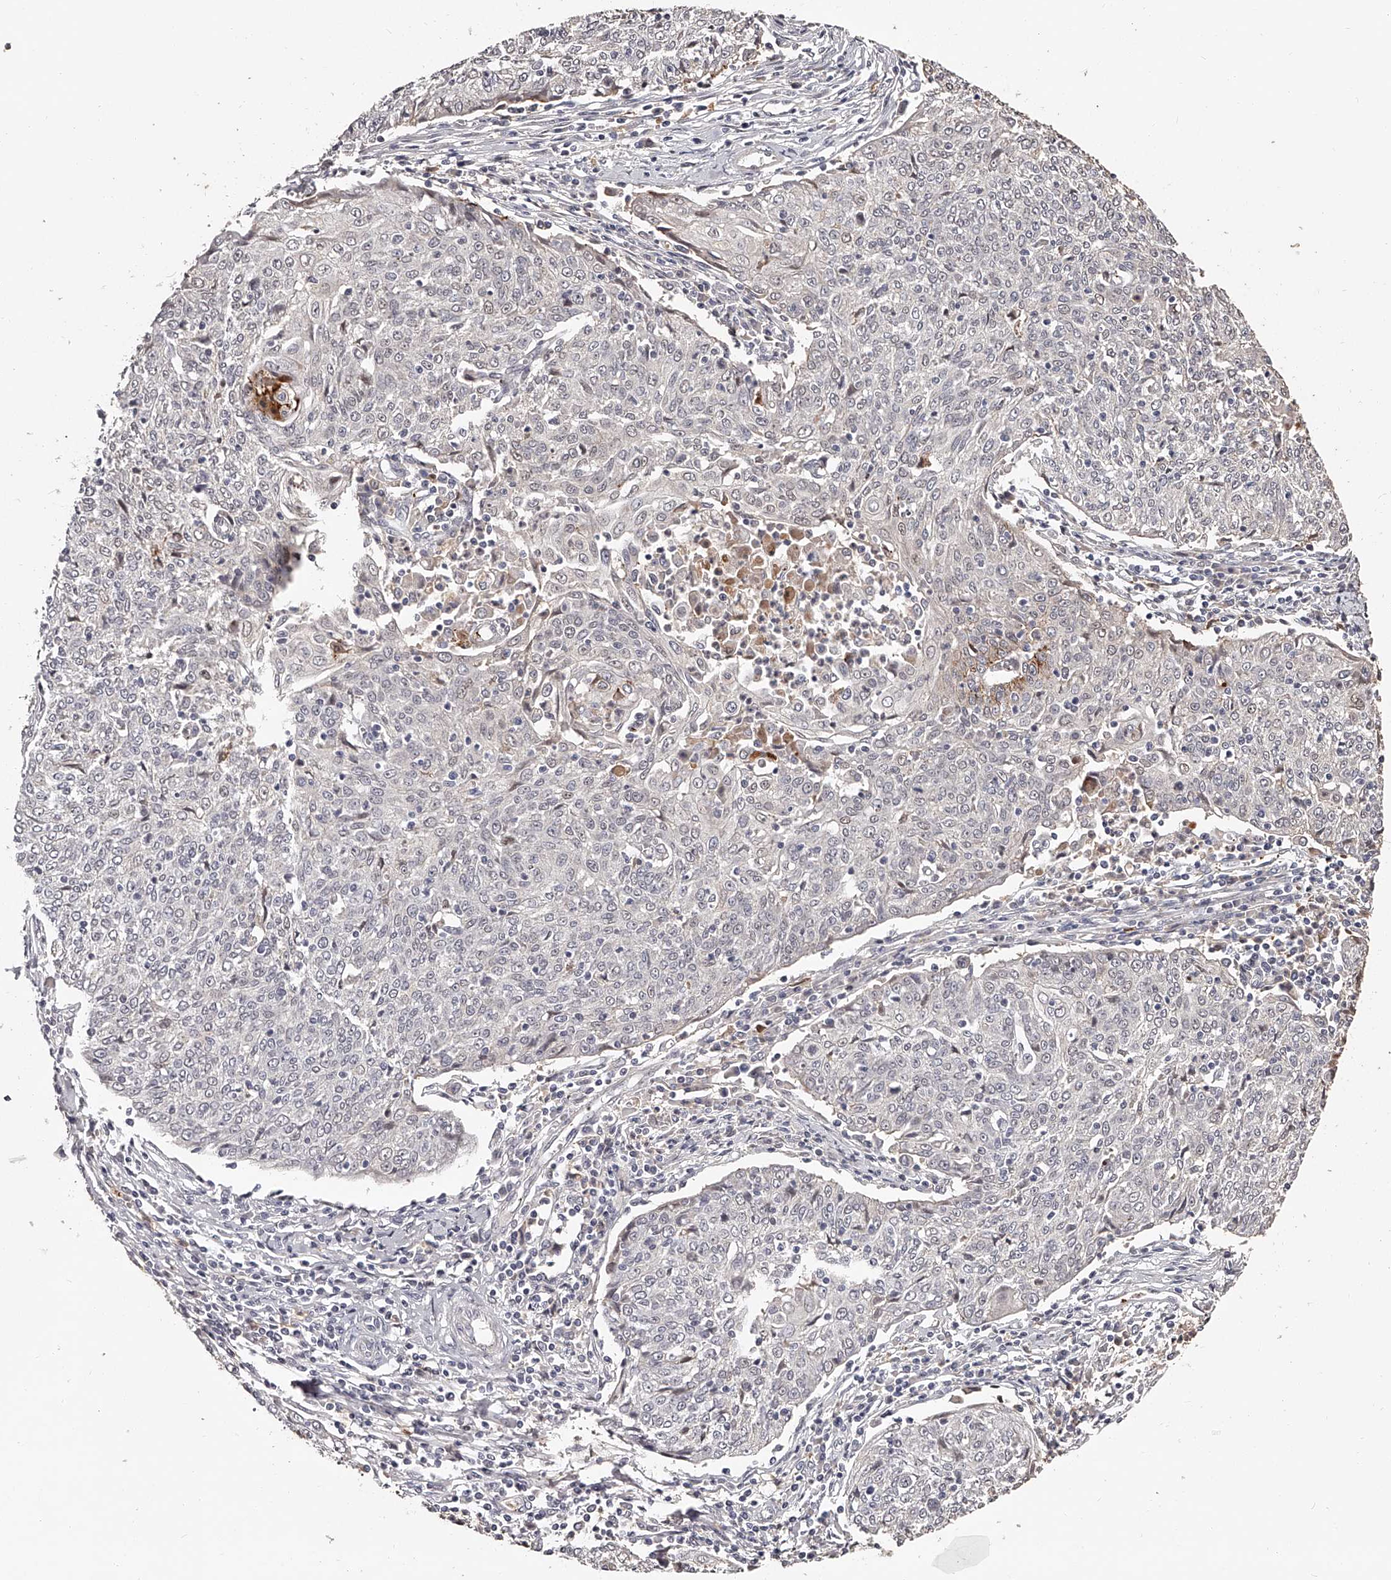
{"staining": {"intensity": "negative", "quantity": "none", "location": "none"}, "tissue": "cervical cancer", "cell_type": "Tumor cells", "image_type": "cancer", "snomed": [{"axis": "morphology", "description": "Squamous cell carcinoma, NOS"}, {"axis": "topography", "description": "Cervix"}], "caption": "High power microscopy micrograph of an immunohistochemistry histopathology image of cervical cancer (squamous cell carcinoma), revealing no significant expression in tumor cells. Nuclei are stained in blue.", "gene": "URGCP", "patient": {"sex": "female", "age": 48}}